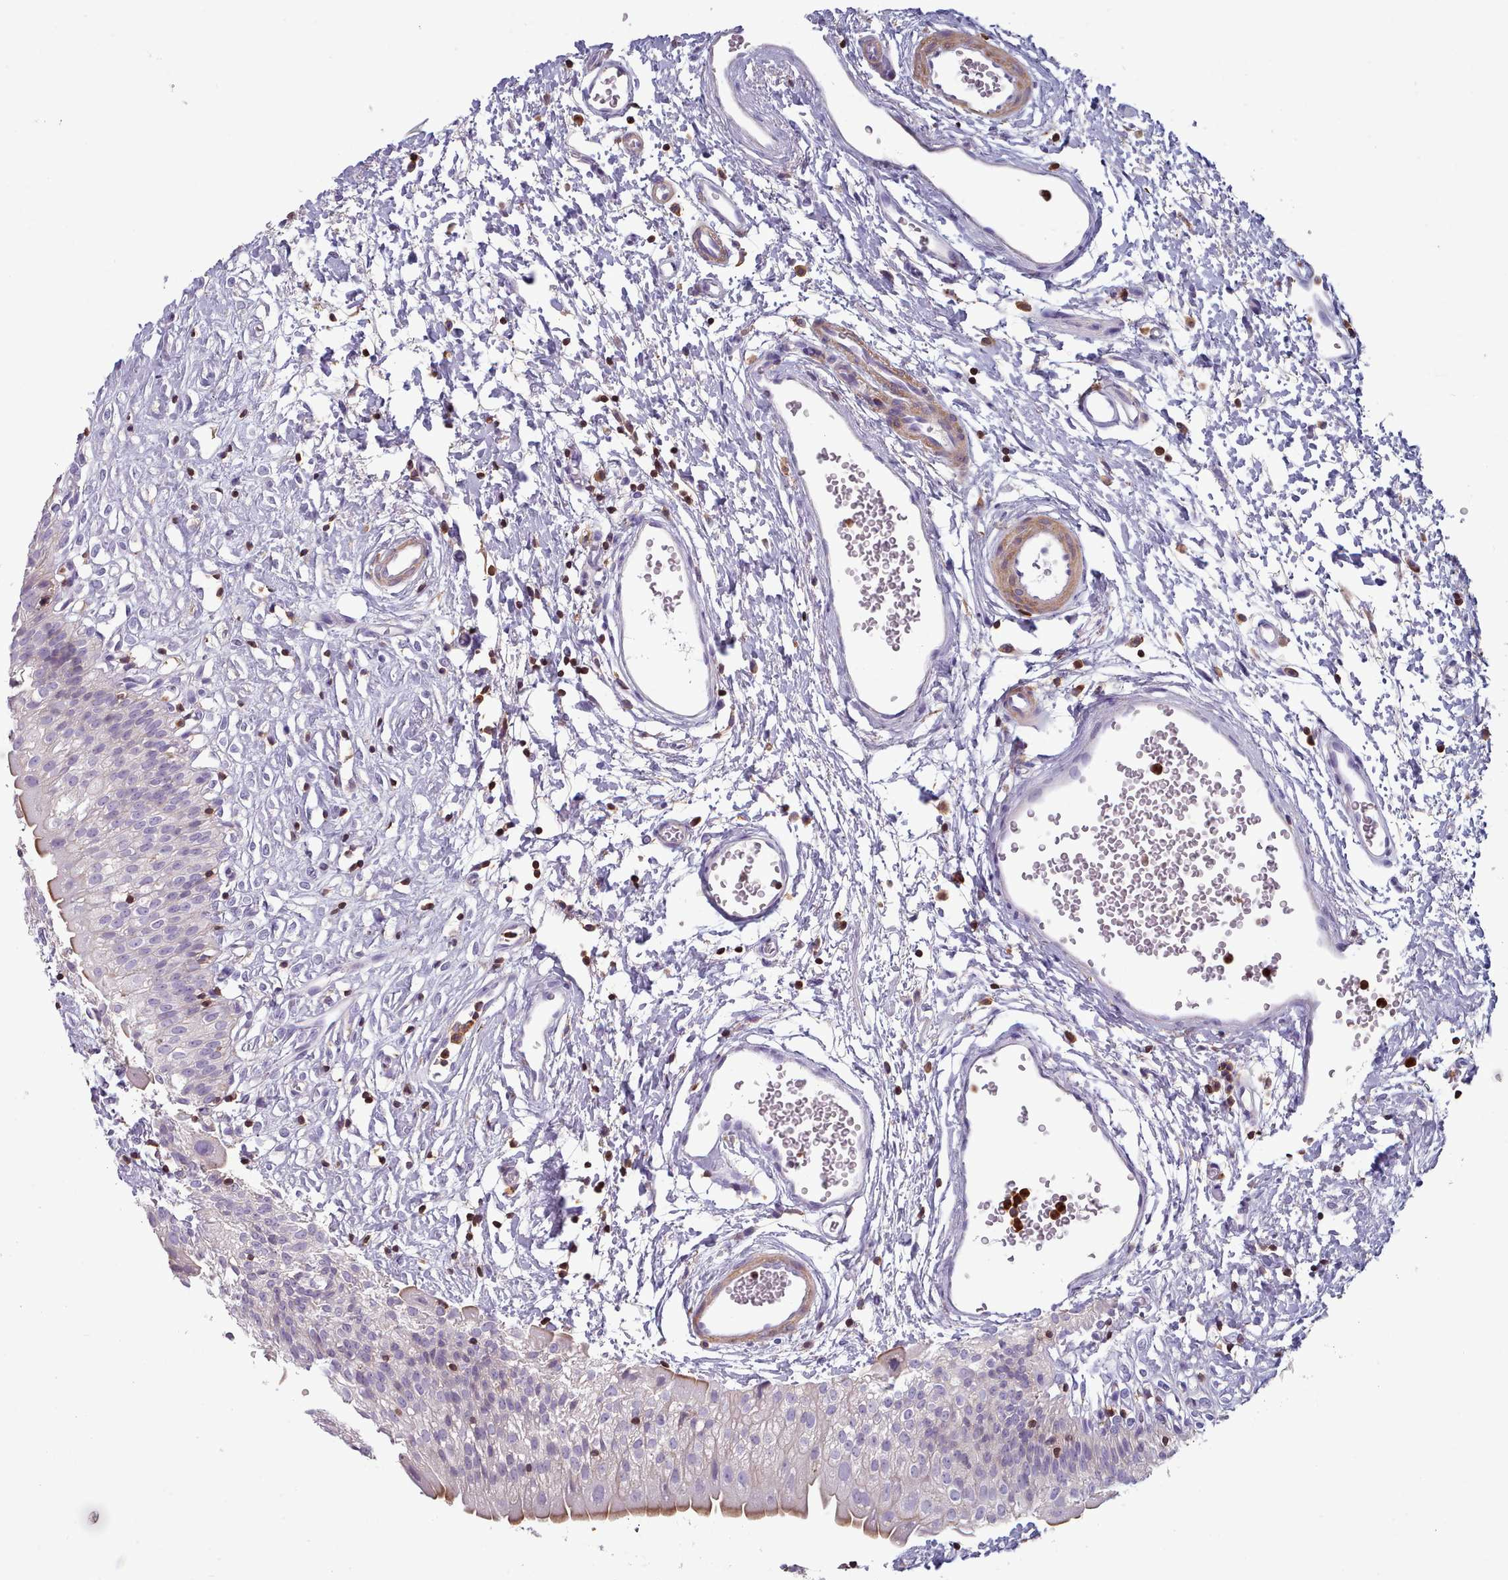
{"staining": {"intensity": "moderate", "quantity": "<25%", "location": "cytoplasmic/membranous"}, "tissue": "urinary bladder", "cell_type": "Urothelial cells", "image_type": "normal", "snomed": [{"axis": "morphology", "description": "Normal tissue, NOS"}, {"axis": "topography", "description": "Urinary bladder"}], "caption": "Immunohistochemical staining of unremarkable human urinary bladder exhibits <25% levels of moderate cytoplasmic/membranous protein expression in approximately <25% of urothelial cells. (brown staining indicates protein expression, while blue staining denotes nuclei).", "gene": "RAC1", "patient": {"sex": "male", "age": 51}}